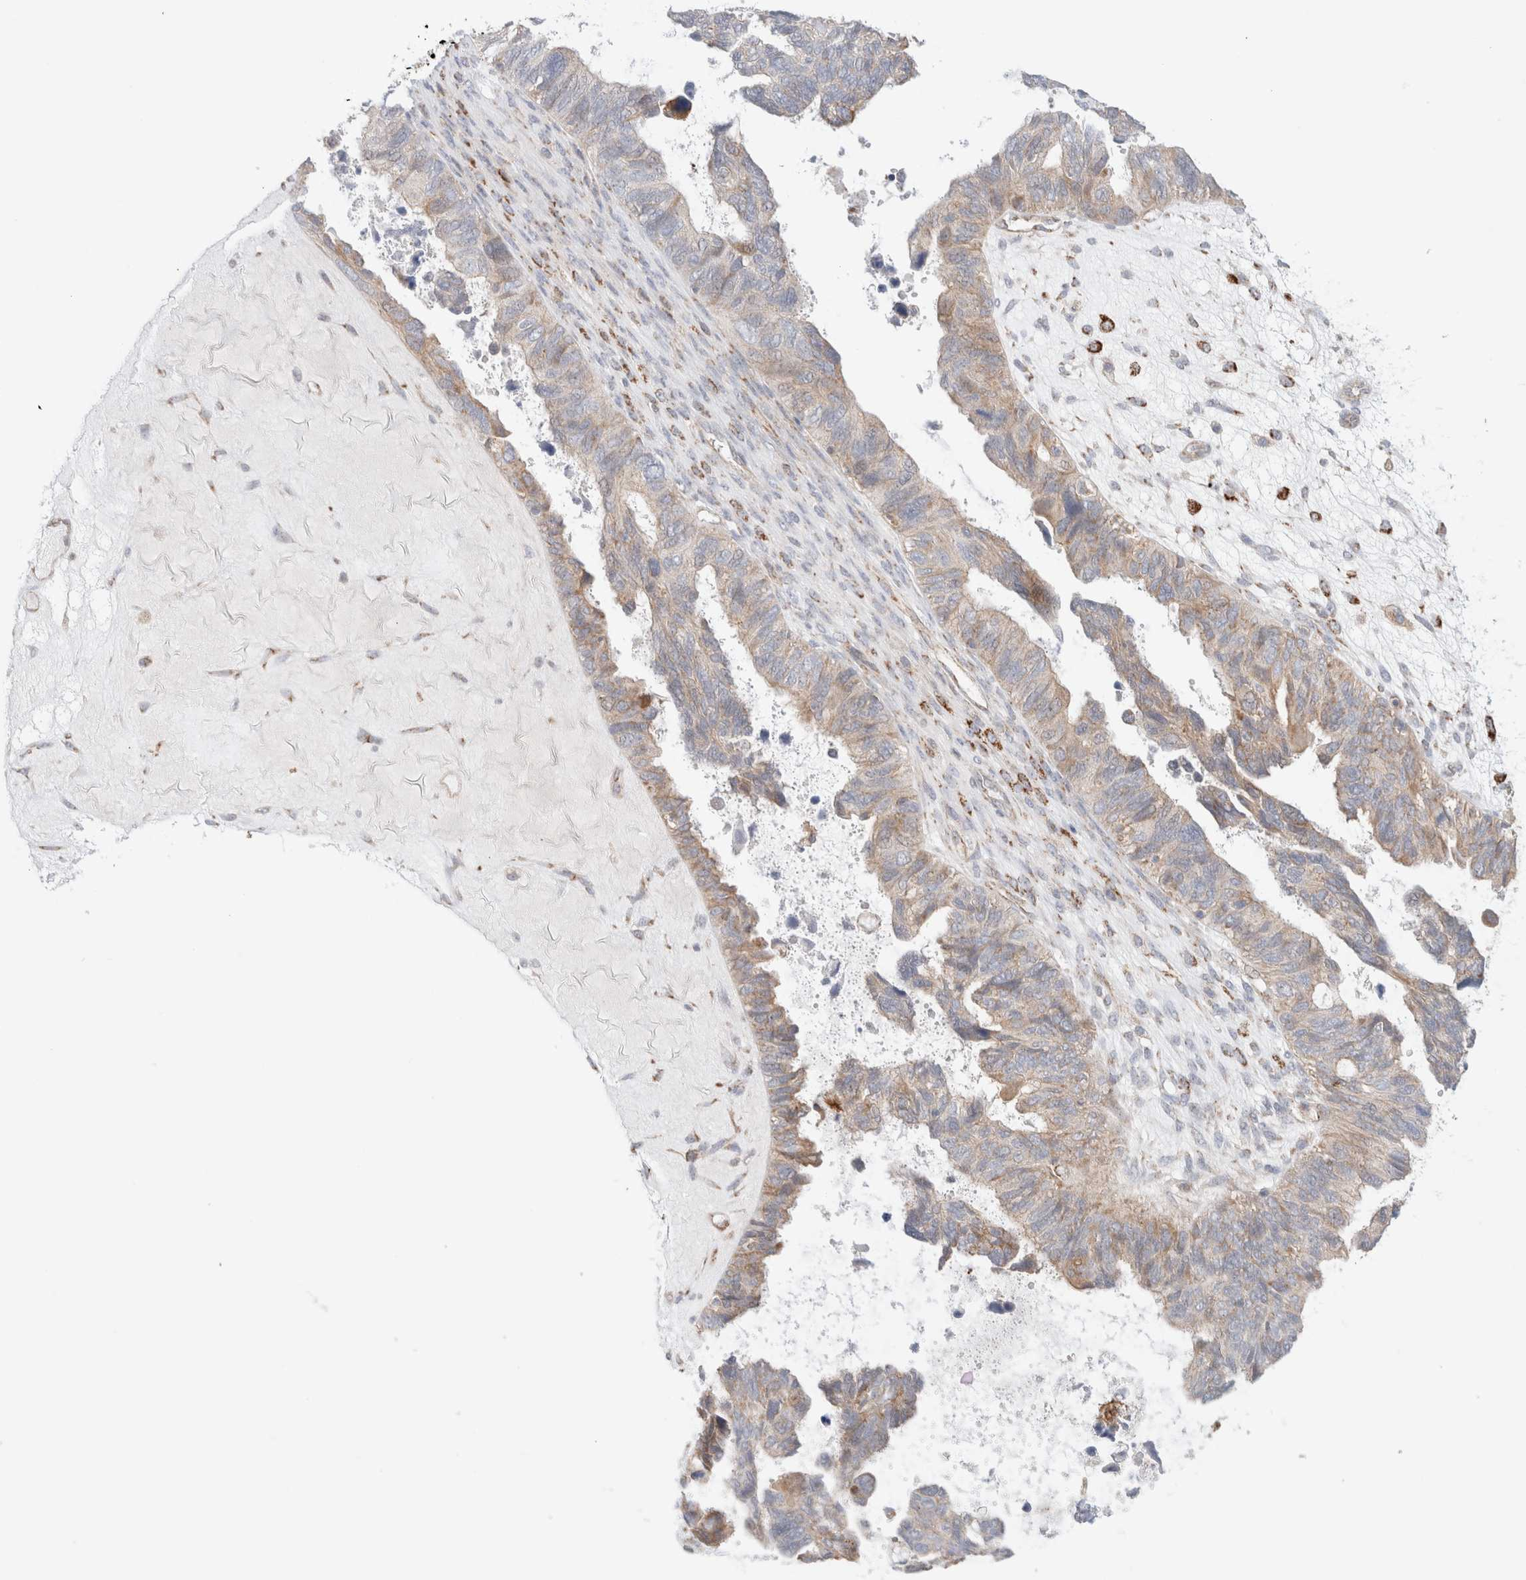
{"staining": {"intensity": "weak", "quantity": "<25%", "location": "cytoplasmic/membranous"}, "tissue": "ovarian cancer", "cell_type": "Tumor cells", "image_type": "cancer", "snomed": [{"axis": "morphology", "description": "Cystadenocarcinoma, serous, NOS"}, {"axis": "topography", "description": "Ovary"}], "caption": "The IHC micrograph has no significant positivity in tumor cells of ovarian cancer (serous cystadenocarcinoma) tissue.", "gene": "MRM3", "patient": {"sex": "female", "age": 79}}